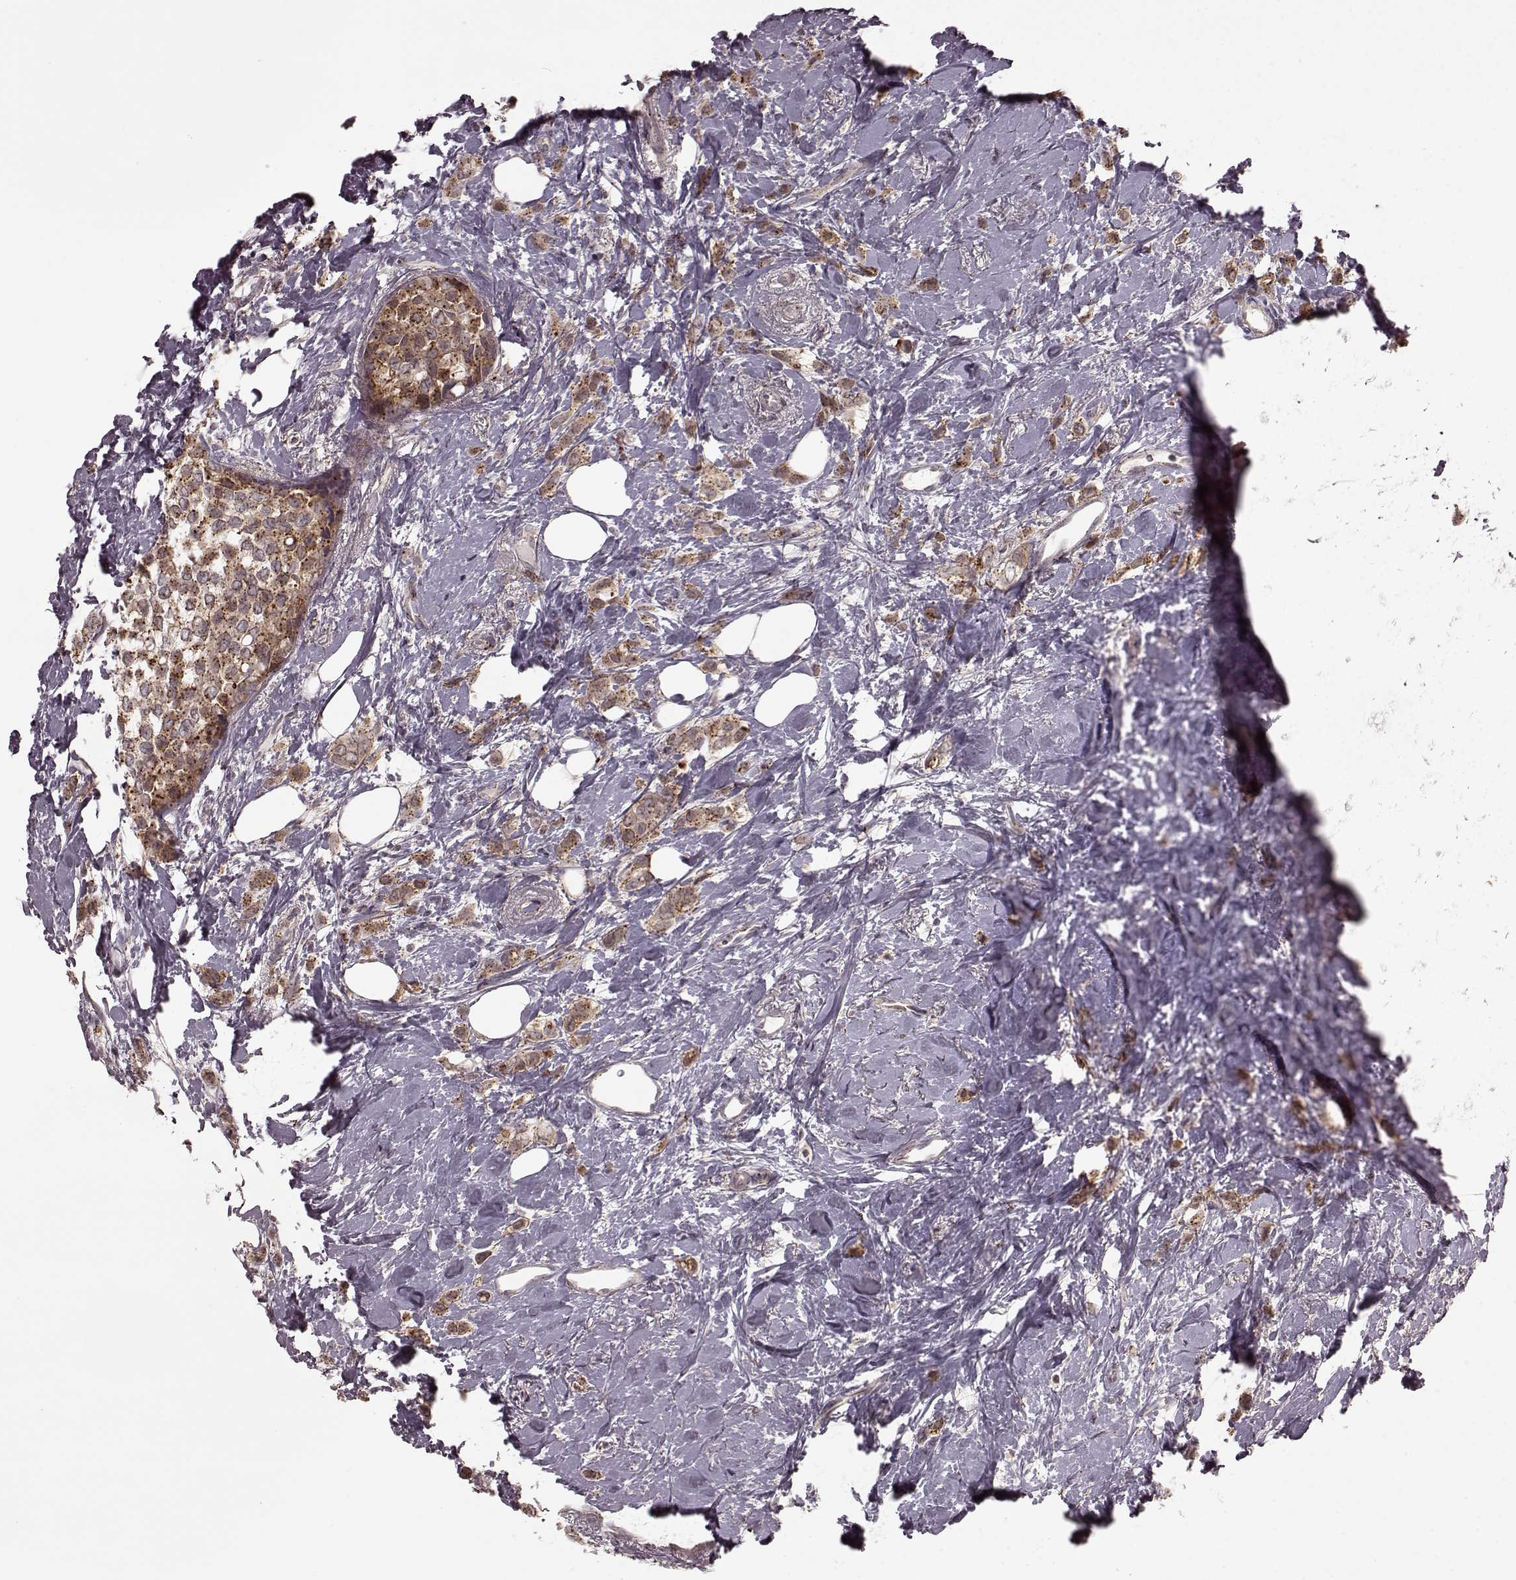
{"staining": {"intensity": "moderate", "quantity": ">75%", "location": "cytoplasmic/membranous"}, "tissue": "breast cancer", "cell_type": "Tumor cells", "image_type": "cancer", "snomed": [{"axis": "morphology", "description": "Lobular carcinoma"}, {"axis": "topography", "description": "Breast"}], "caption": "This is an image of IHC staining of breast cancer, which shows moderate positivity in the cytoplasmic/membranous of tumor cells.", "gene": "GSS", "patient": {"sex": "female", "age": 66}}